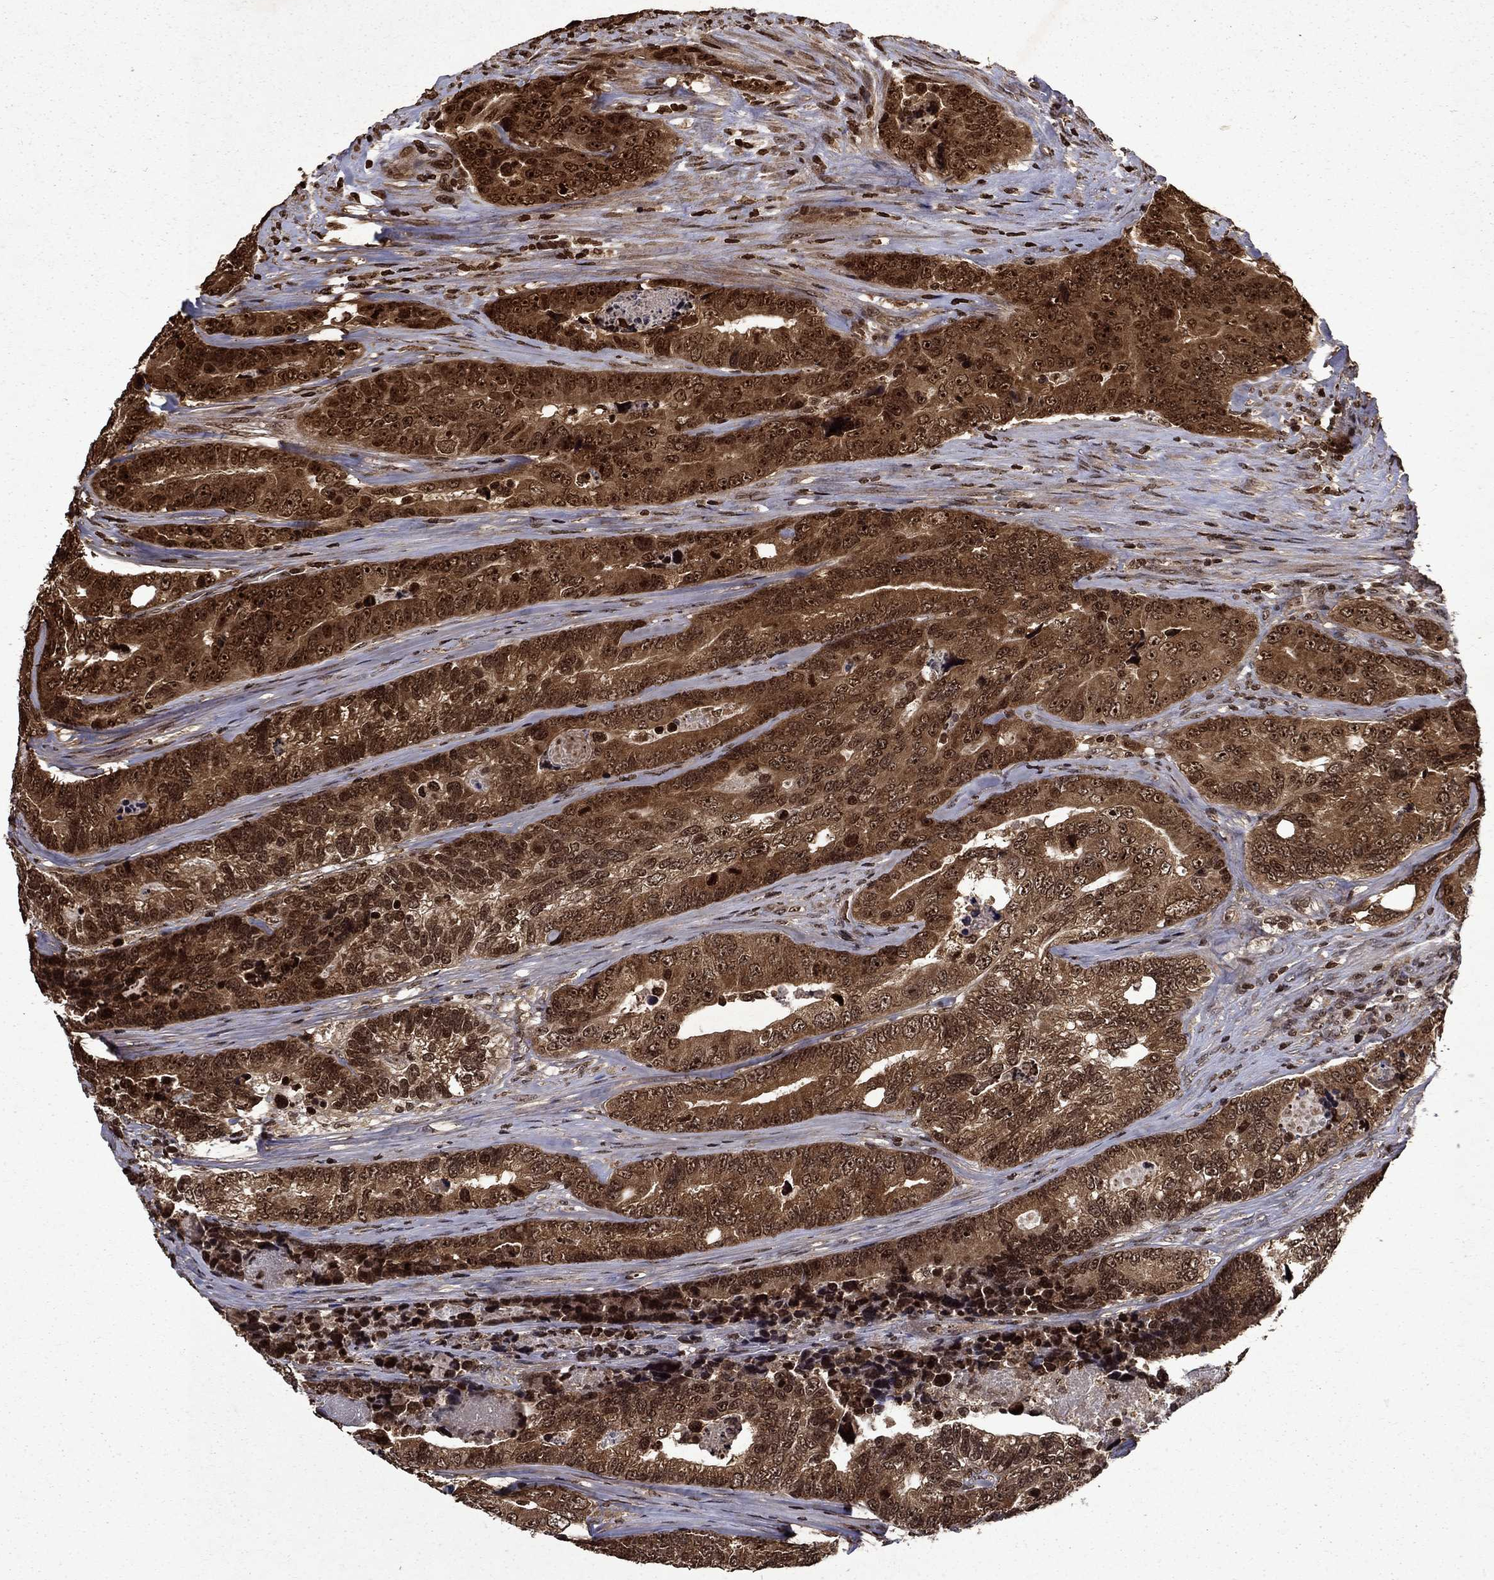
{"staining": {"intensity": "strong", "quantity": "25%-75%", "location": "cytoplasmic/membranous,nuclear"}, "tissue": "colorectal cancer", "cell_type": "Tumor cells", "image_type": "cancer", "snomed": [{"axis": "morphology", "description": "Adenocarcinoma, NOS"}, {"axis": "topography", "description": "Colon"}], "caption": "Colorectal cancer (adenocarcinoma) tissue demonstrates strong cytoplasmic/membranous and nuclear staining in approximately 25%-75% of tumor cells", "gene": "PIN4", "patient": {"sex": "female", "age": 72}}